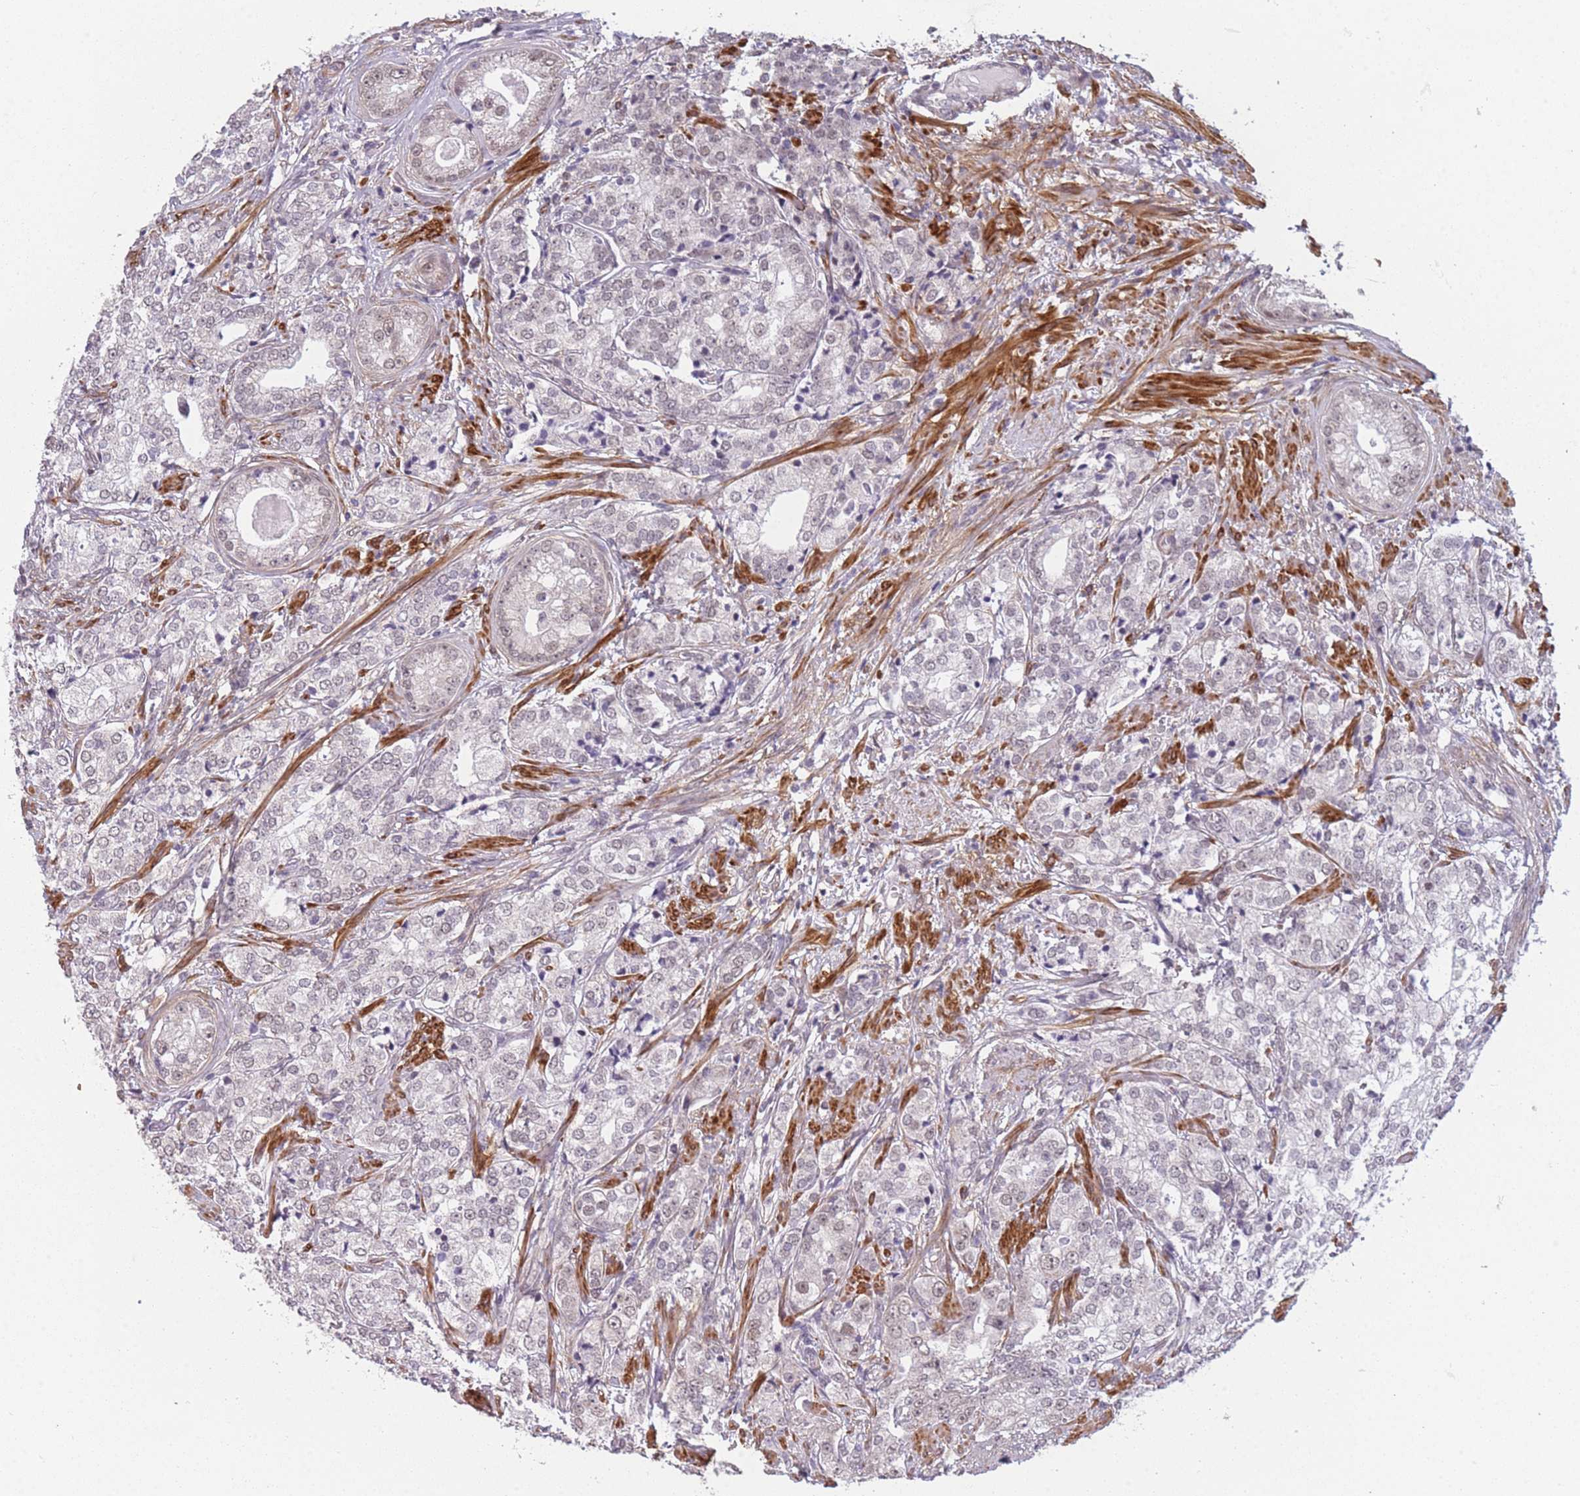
{"staining": {"intensity": "negative", "quantity": "none", "location": "none"}, "tissue": "prostate cancer", "cell_type": "Tumor cells", "image_type": "cancer", "snomed": [{"axis": "morphology", "description": "Adenocarcinoma, High grade"}, {"axis": "topography", "description": "Prostate"}], "caption": "Immunohistochemical staining of human prostate cancer (adenocarcinoma (high-grade)) demonstrates no significant expression in tumor cells.", "gene": "SIN3B", "patient": {"sex": "male", "age": 69}}